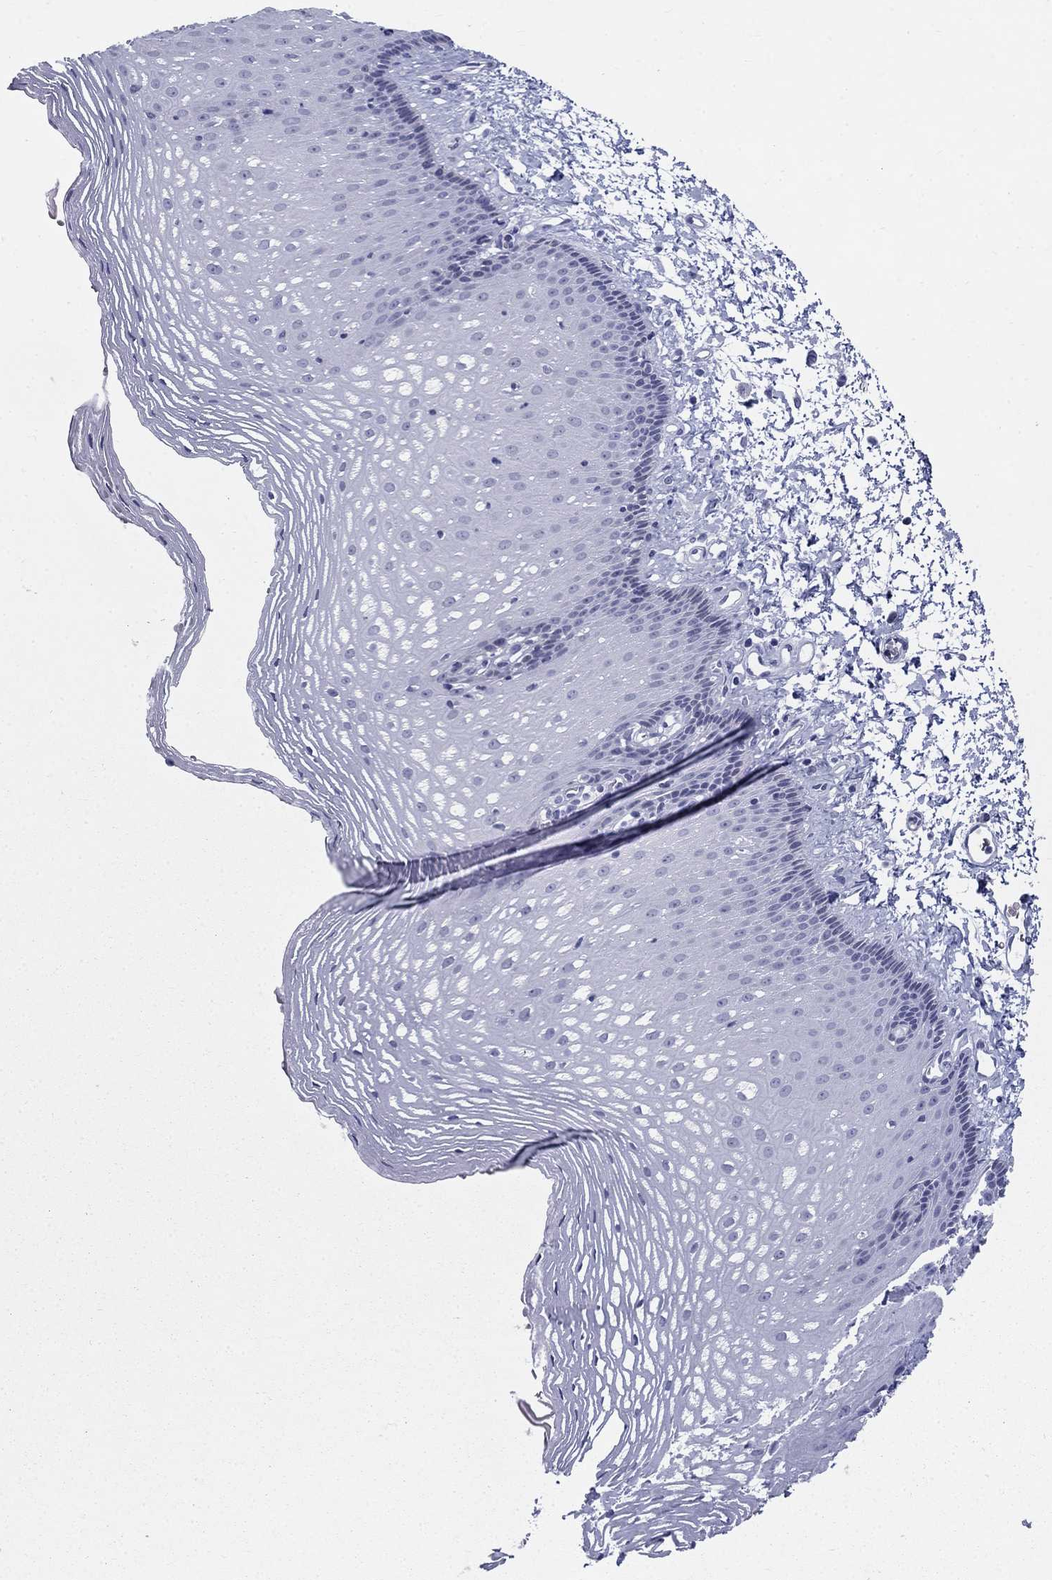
{"staining": {"intensity": "negative", "quantity": "none", "location": "none"}, "tissue": "esophagus", "cell_type": "Squamous epithelial cells", "image_type": "normal", "snomed": [{"axis": "morphology", "description": "Normal tissue, NOS"}, {"axis": "topography", "description": "Esophagus"}], "caption": "Immunohistochemical staining of normal human esophagus shows no significant expression in squamous epithelial cells.", "gene": "C4orf19", "patient": {"sex": "male", "age": 76}}